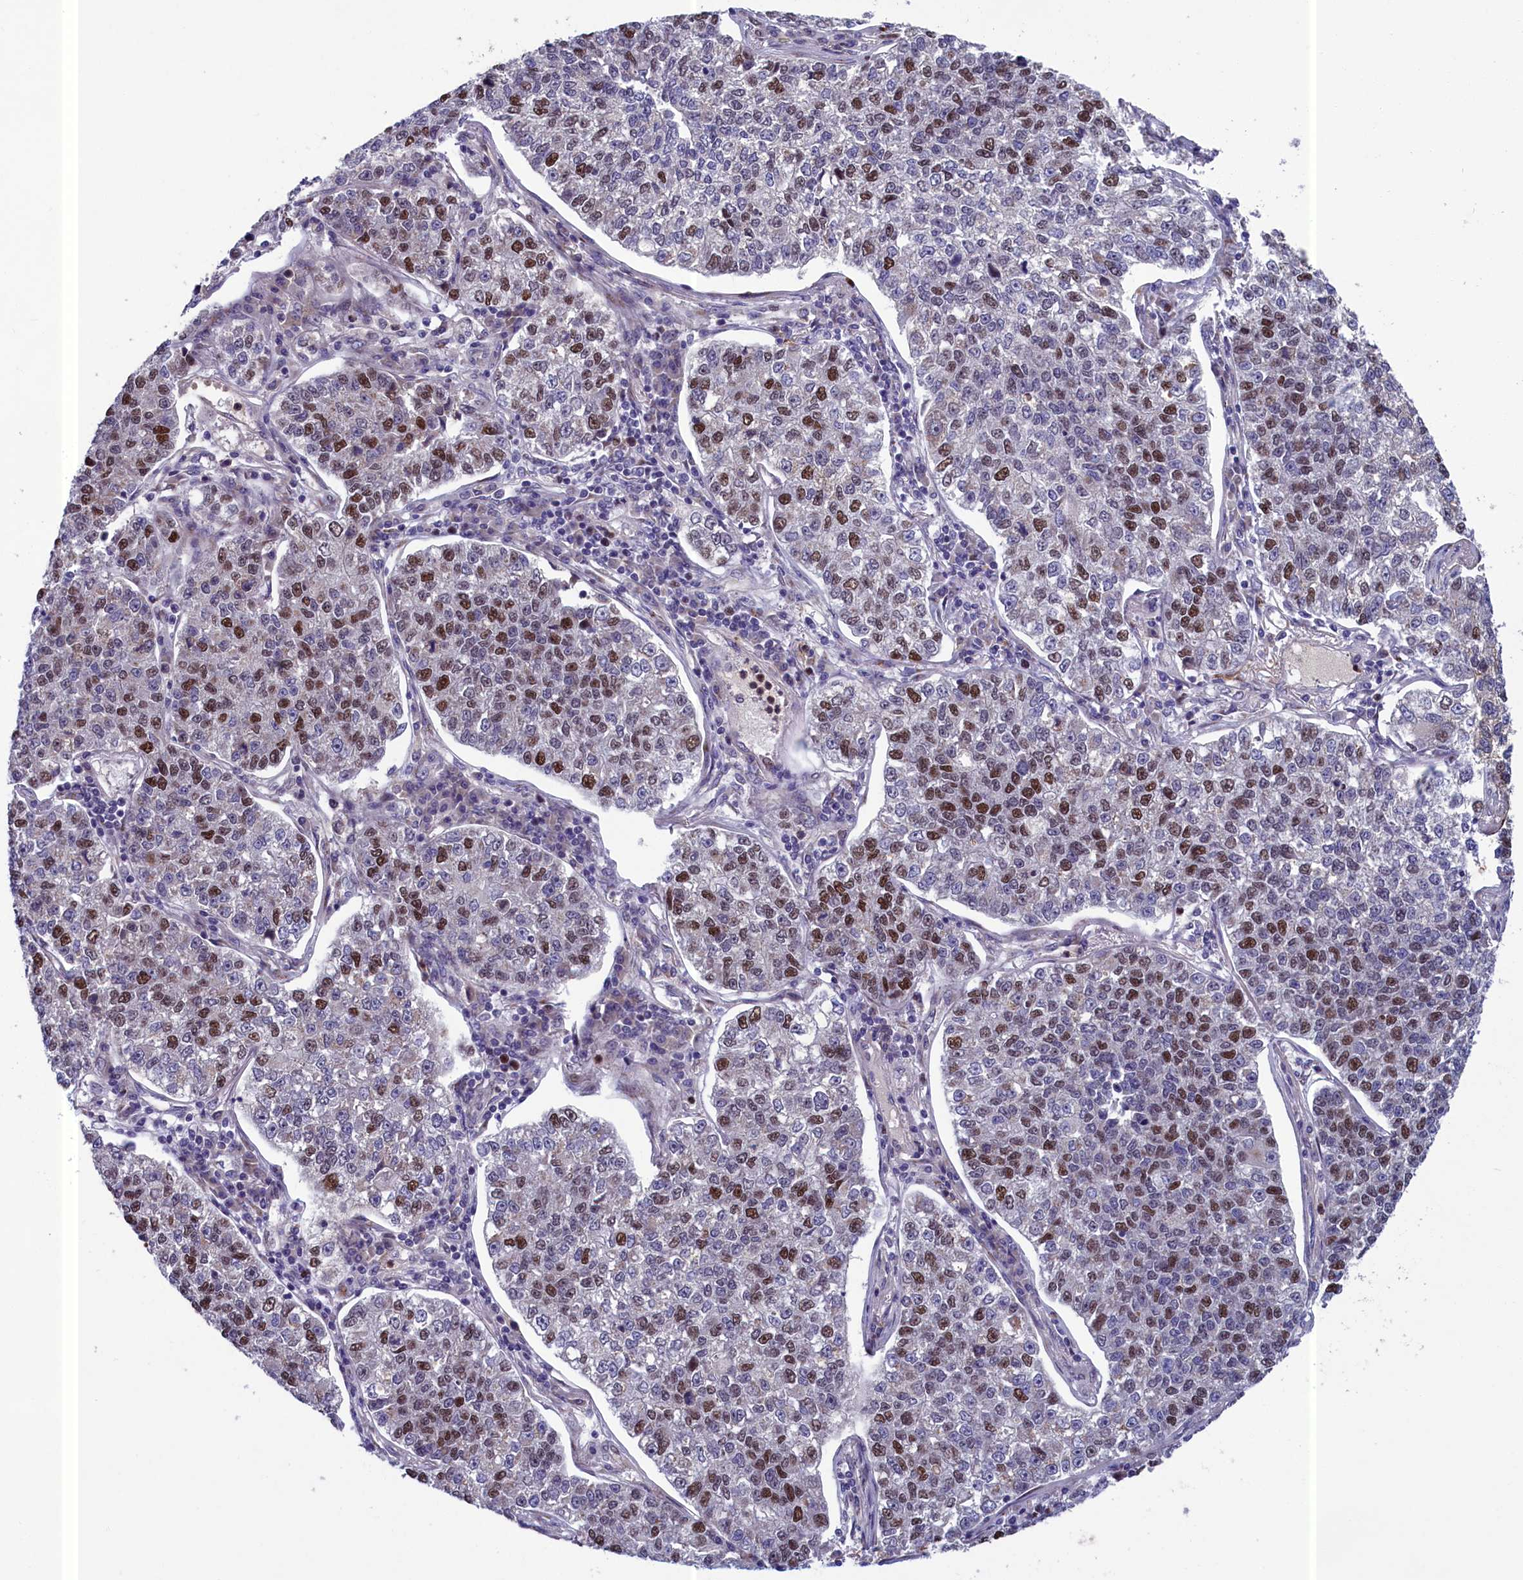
{"staining": {"intensity": "strong", "quantity": "25%-75%", "location": "nuclear"}, "tissue": "lung cancer", "cell_type": "Tumor cells", "image_type": "cancer", "snomed": [{"axis": "morphology", "description": "Adenocarcinoma, NOS"}, {"axis": "topography", "description": "Lung"}], "caption": "DAB (3,3'-diaminobenzidine) immunohistochemical staining of lung cancer (adenocarcinoma) exhibits strong nuclear protein positivity in about 25%-75% of tumor cells.", "gene": "LIG1", "patient": {"sex": "male", "age": 49}}